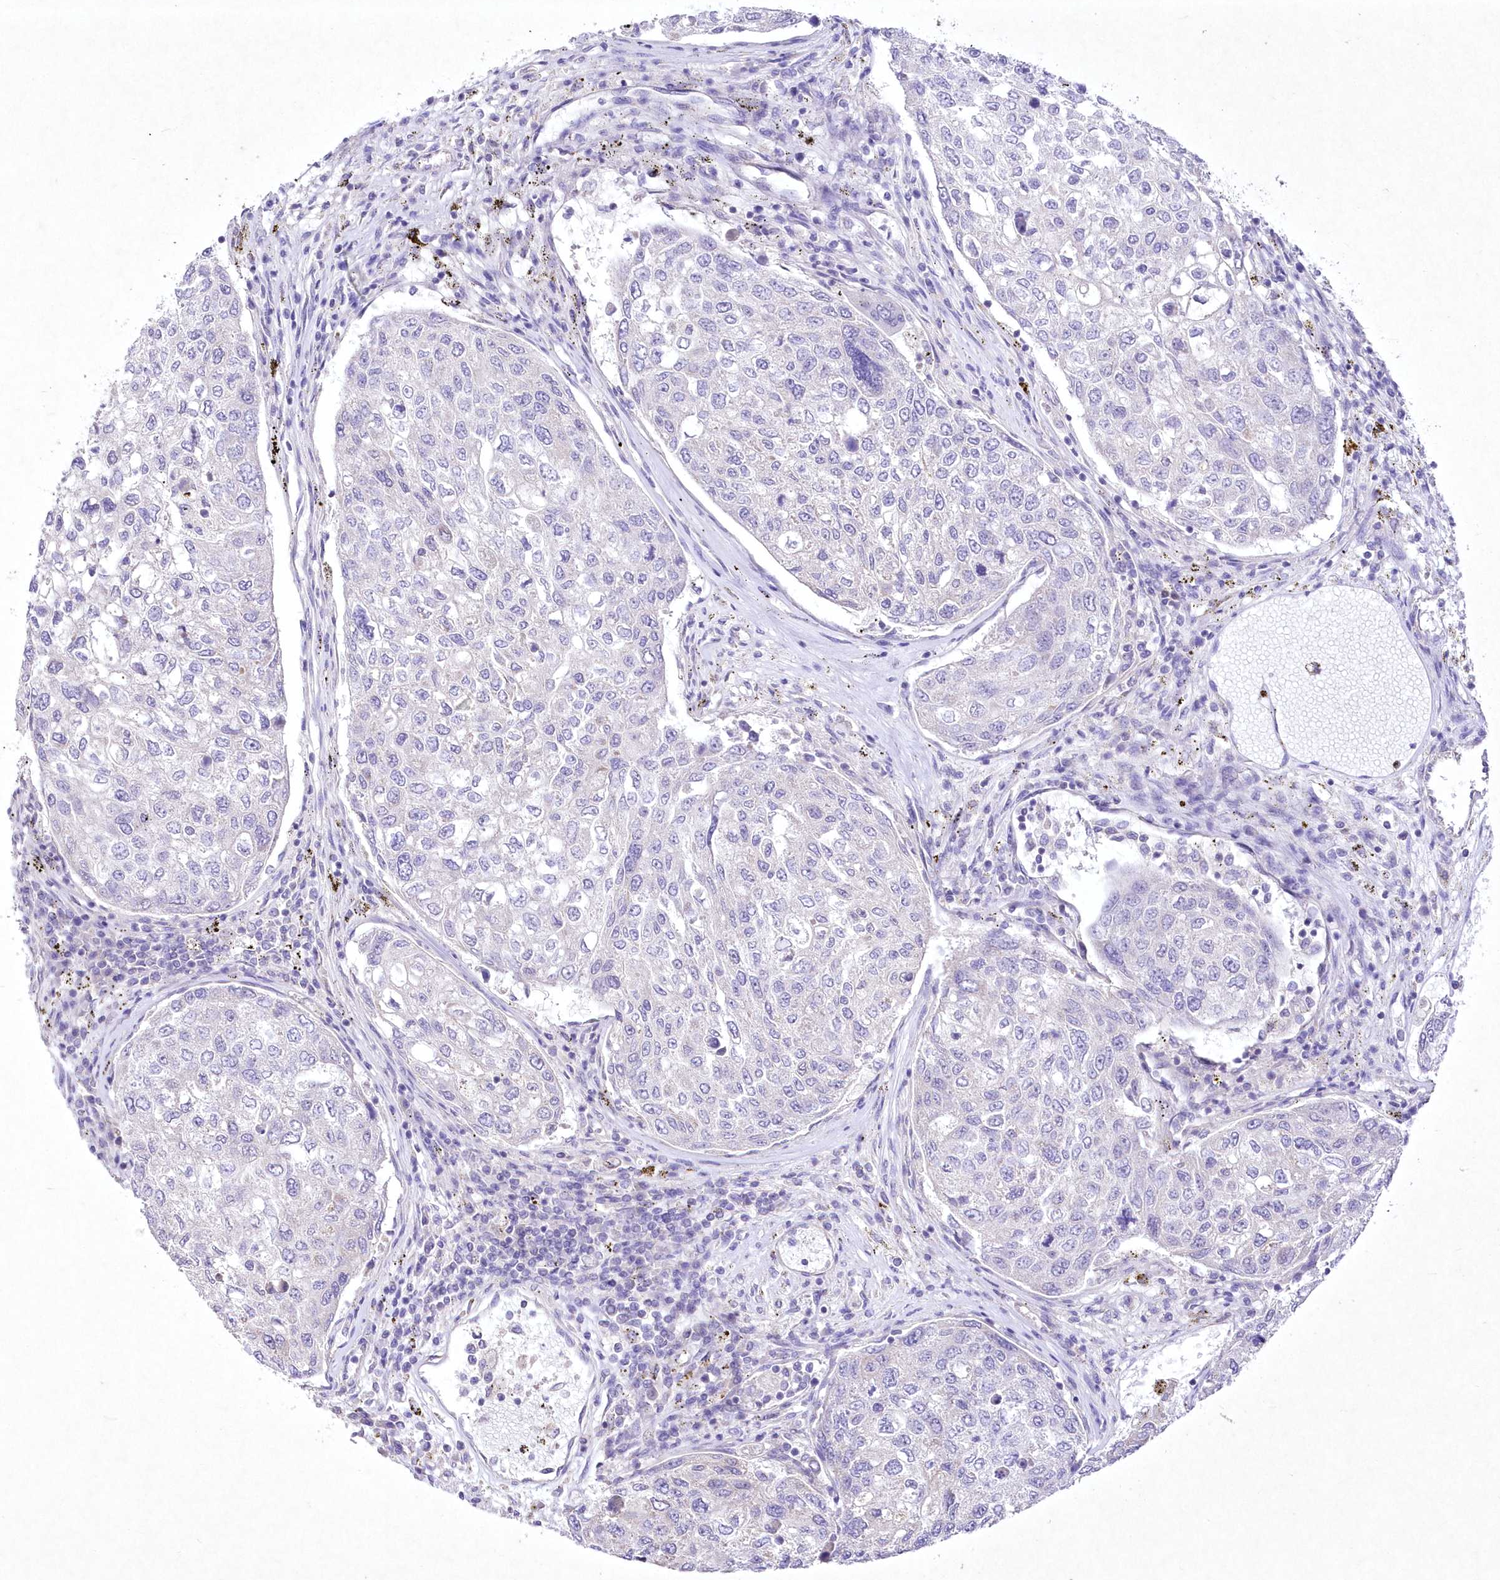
{"staining": {"intensity": "negative", "quantity": "none", "location": "none"}, "tissue": "urothelial cancer", "cell_type": "Tumor cells", "image_type": "cancer", "snomed": [{"axis": "morphology", "description": "Urothelial carcinoma, High grade"}, {"axis": "topography", "description": "Lymph node"}, {"axis": "topography", "description": "Urinary bladder"}], "caption": "Micrograph shows no significant protein expression in tumor cells of urothelial carcinoma (high-grade).", "gene": "ITSN2", "patient": {"sex": "male", "age": 51}}